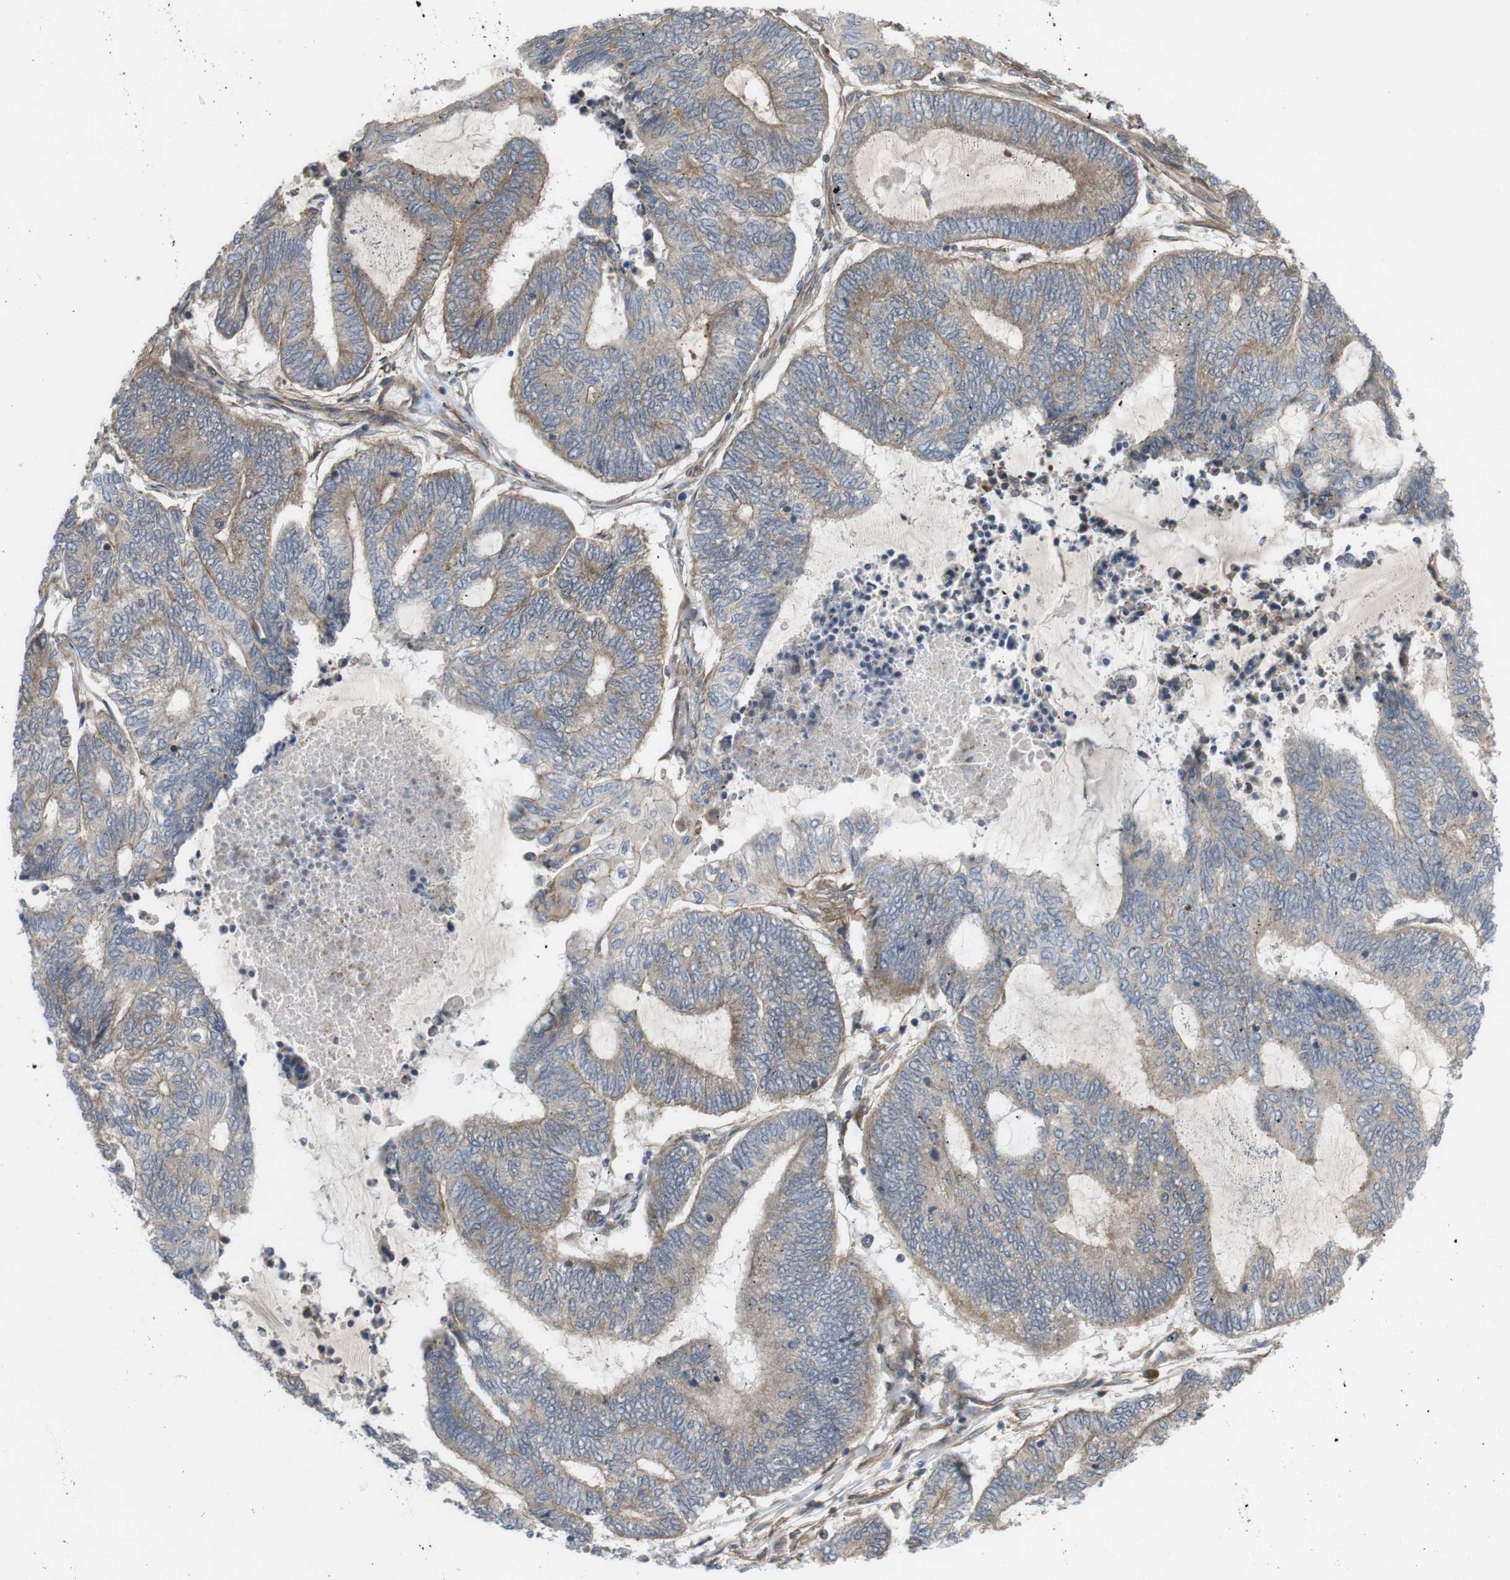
{"staining": {"intensity": "weak", "quantity": ">75%", "location": "cytoplasmic/membranous"}, "tissue": "endometrial cancer", "cell_type": "Tumor cells", "image_type": "cancer", "snomed": [{"axis": "morphology", "description": "Adenocarcinoma, NOS"}, {"axis": "topography", "description": "Uterus"}, {"axis": "topography", "description": "Endometrium"}], "caption": "Immunohistochemical staining of human adenocarcinoma (endometrial) reveals weak cytoplasmic/membranous protein staining in approximately >75% of tumor cells.", "gene": "KANK2", "patient": {"sex": "female", "age": 70}}